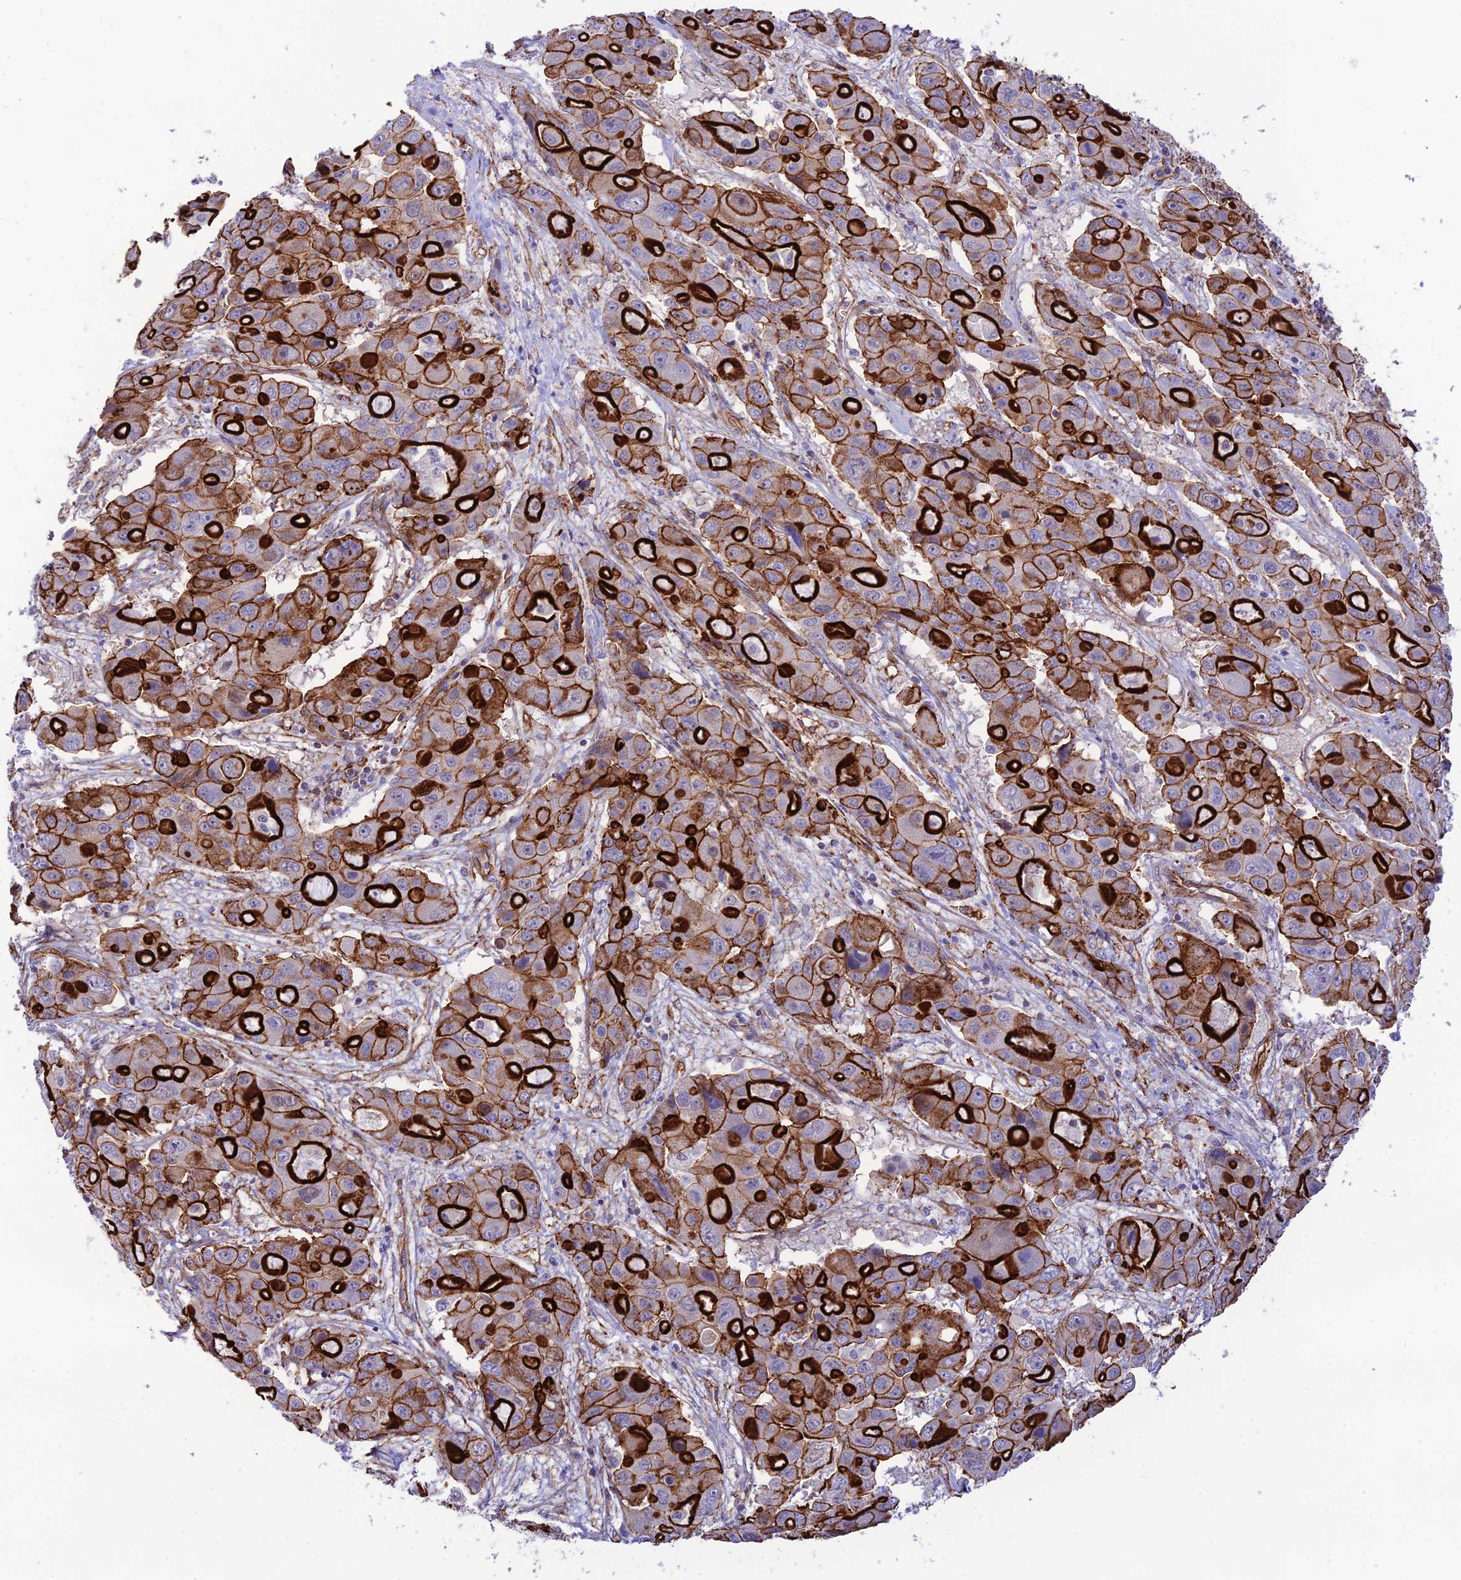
{"staining": {"intensity": "strong", "quantity": ">75%", "location": "cytoplasmic/membranous"}, "tissue": "liver cancer", "cell_type": "Tumor cells", "image_type": "cancer", "snomed": [{"axis": "morphology", "description": "Cholangiocarcinoma"}, {"axis": "topography", "description": "Liver"}], "caption": "Cholangiocarcinoma (liver) stained with immunohistochemistry (IHC) demonstrates strong cytoplasmic/membranous staining in approximately >75% of tumor cells. The protein of interest is shown in brown color, while the nuclei are stained blue.", "gene": "YPEL5", "patient": {"sex": "male", "age": 67}}